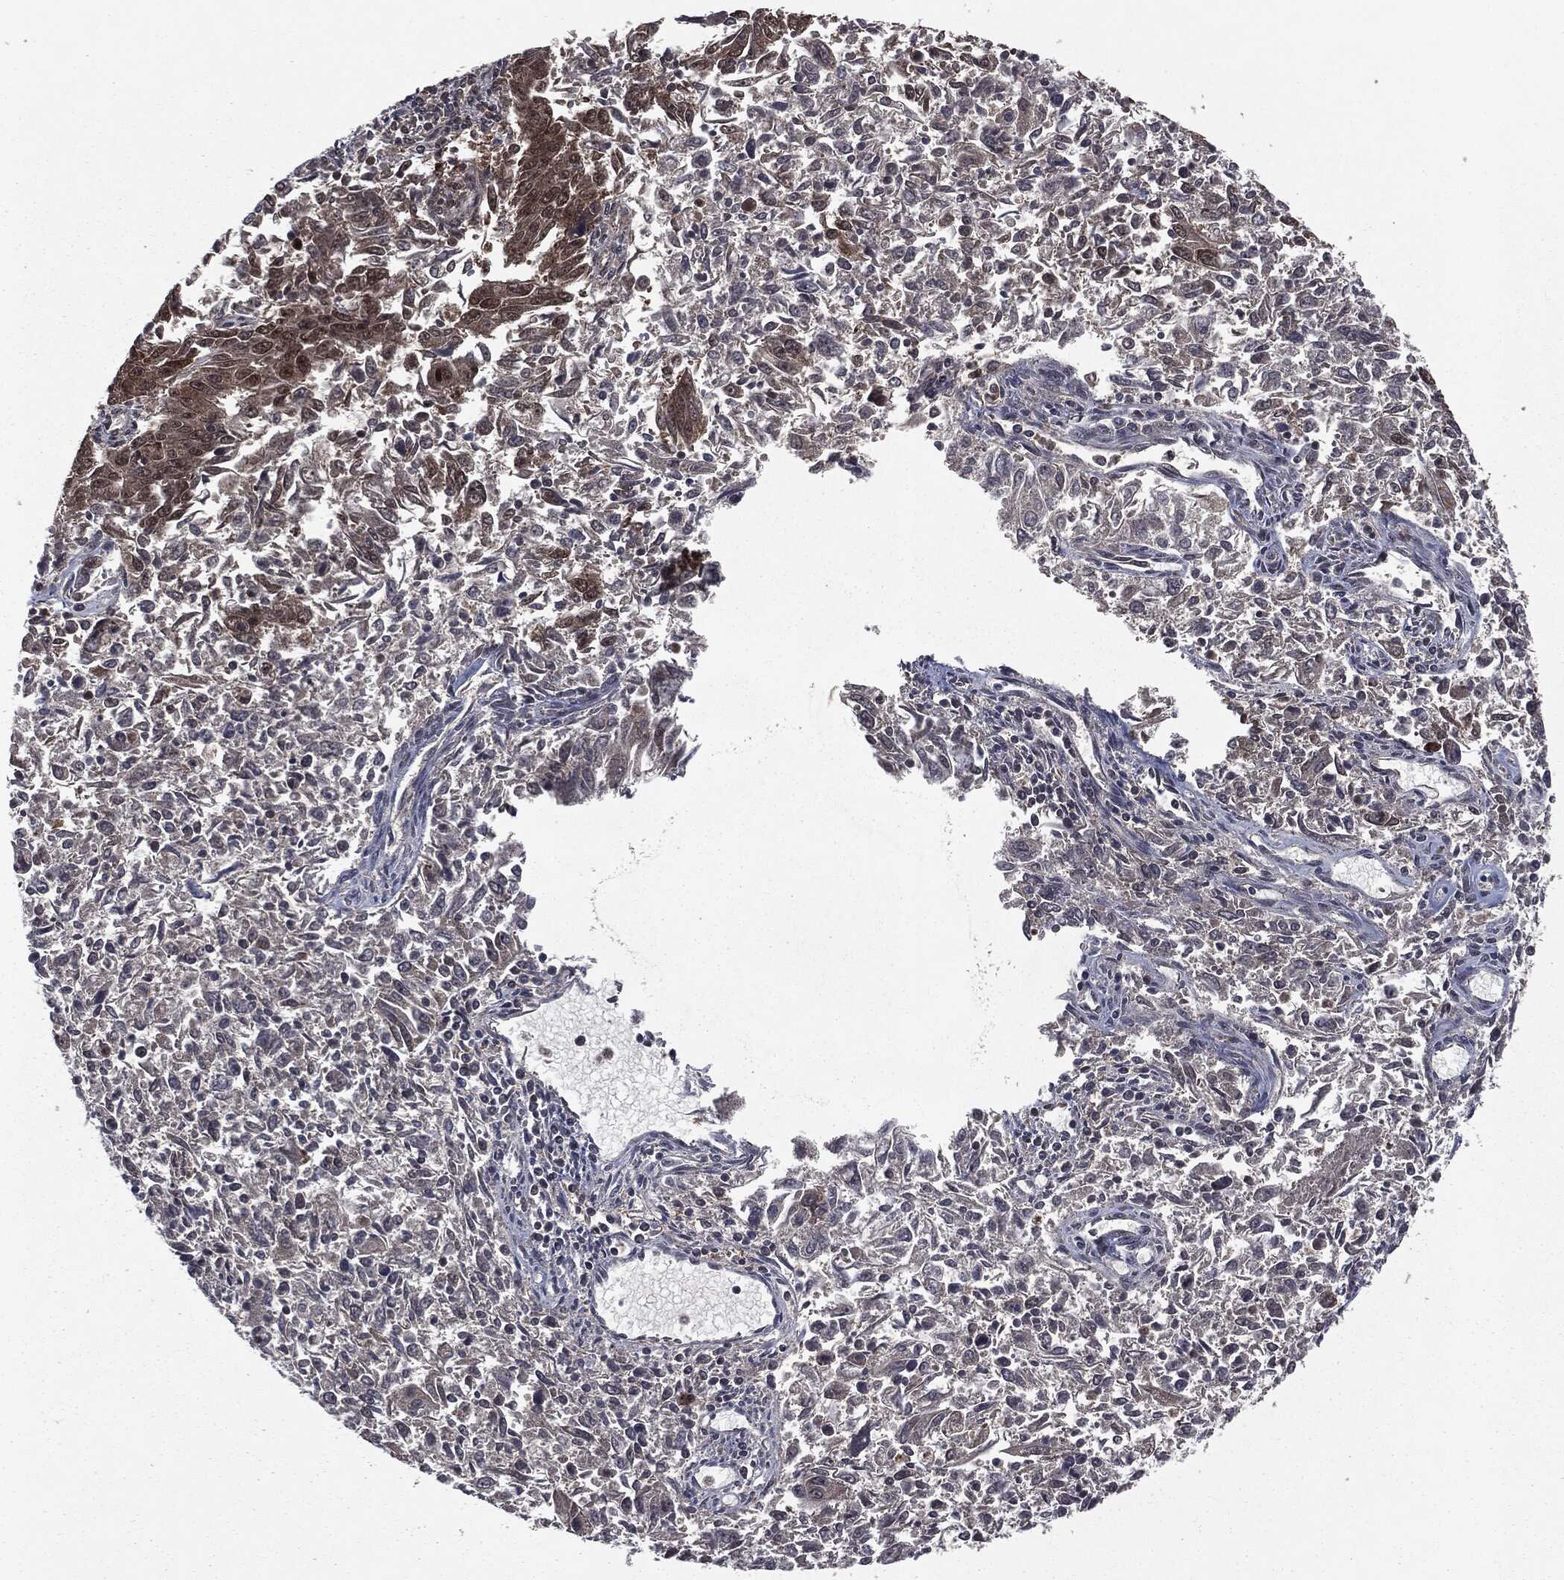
{"staining": {"intensity": "moderate", "quantity": "<25%", "location": "cytoplasmic/membranous,nuclear"}, "tissue": "endometrial cancer", "cell_type": "Tumor cells", "image_type": "cancer", "snomed": [{"axis": "morphology", "description": "Adenocarcinoma, NOS"}, {"axis": "topography", "description": "Endometrium"}], "caption": "Protein analysis of endometrial adenocarcinoma tissue reveals moderate cytoplasmic/membranous and nuclear expression in about <25% of tumor cells.", "gene": "STAU2", "patient": {"sex": "female", "age": 42}}